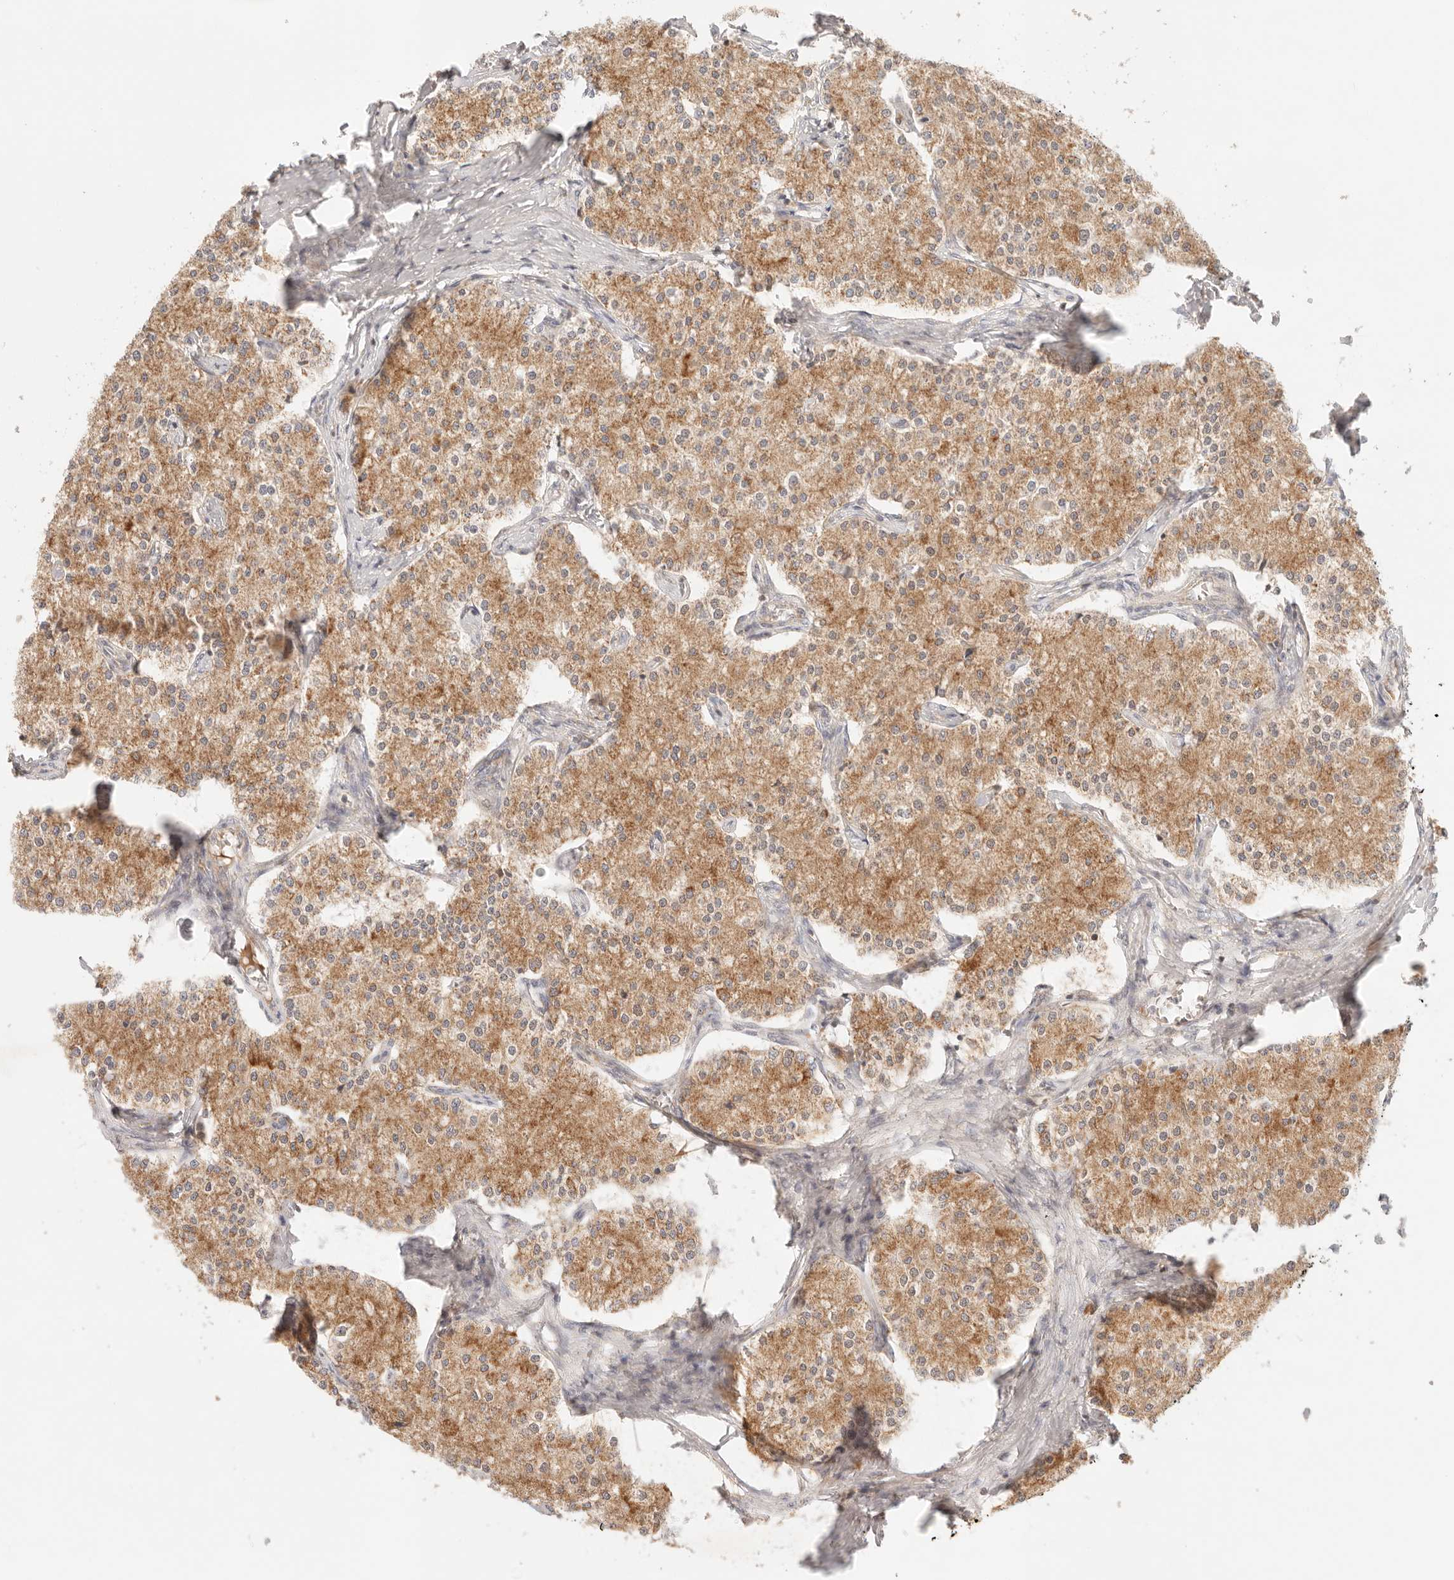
{"staining": {"intensity": "moderate", "quantity": ">75%", "location": "cytoplasmic/membranous"}, "tissue": "carcinoid", "cell_type": "Tumor cells", "image_type": "cancer", "snomed": [{"axis": "morphology", "description": "Carcinoid, malignant, NOS"}, {"axis": "topography", "description": "Colon"}], "caption": "Immunohistochemical staining of carcinoid (malignant) exhibits moderate cytoplasmic/membranous protein staining in about >75% of tumor cells.", "gene": "COA6", "patient": {"sex": "female", "age": 52}}